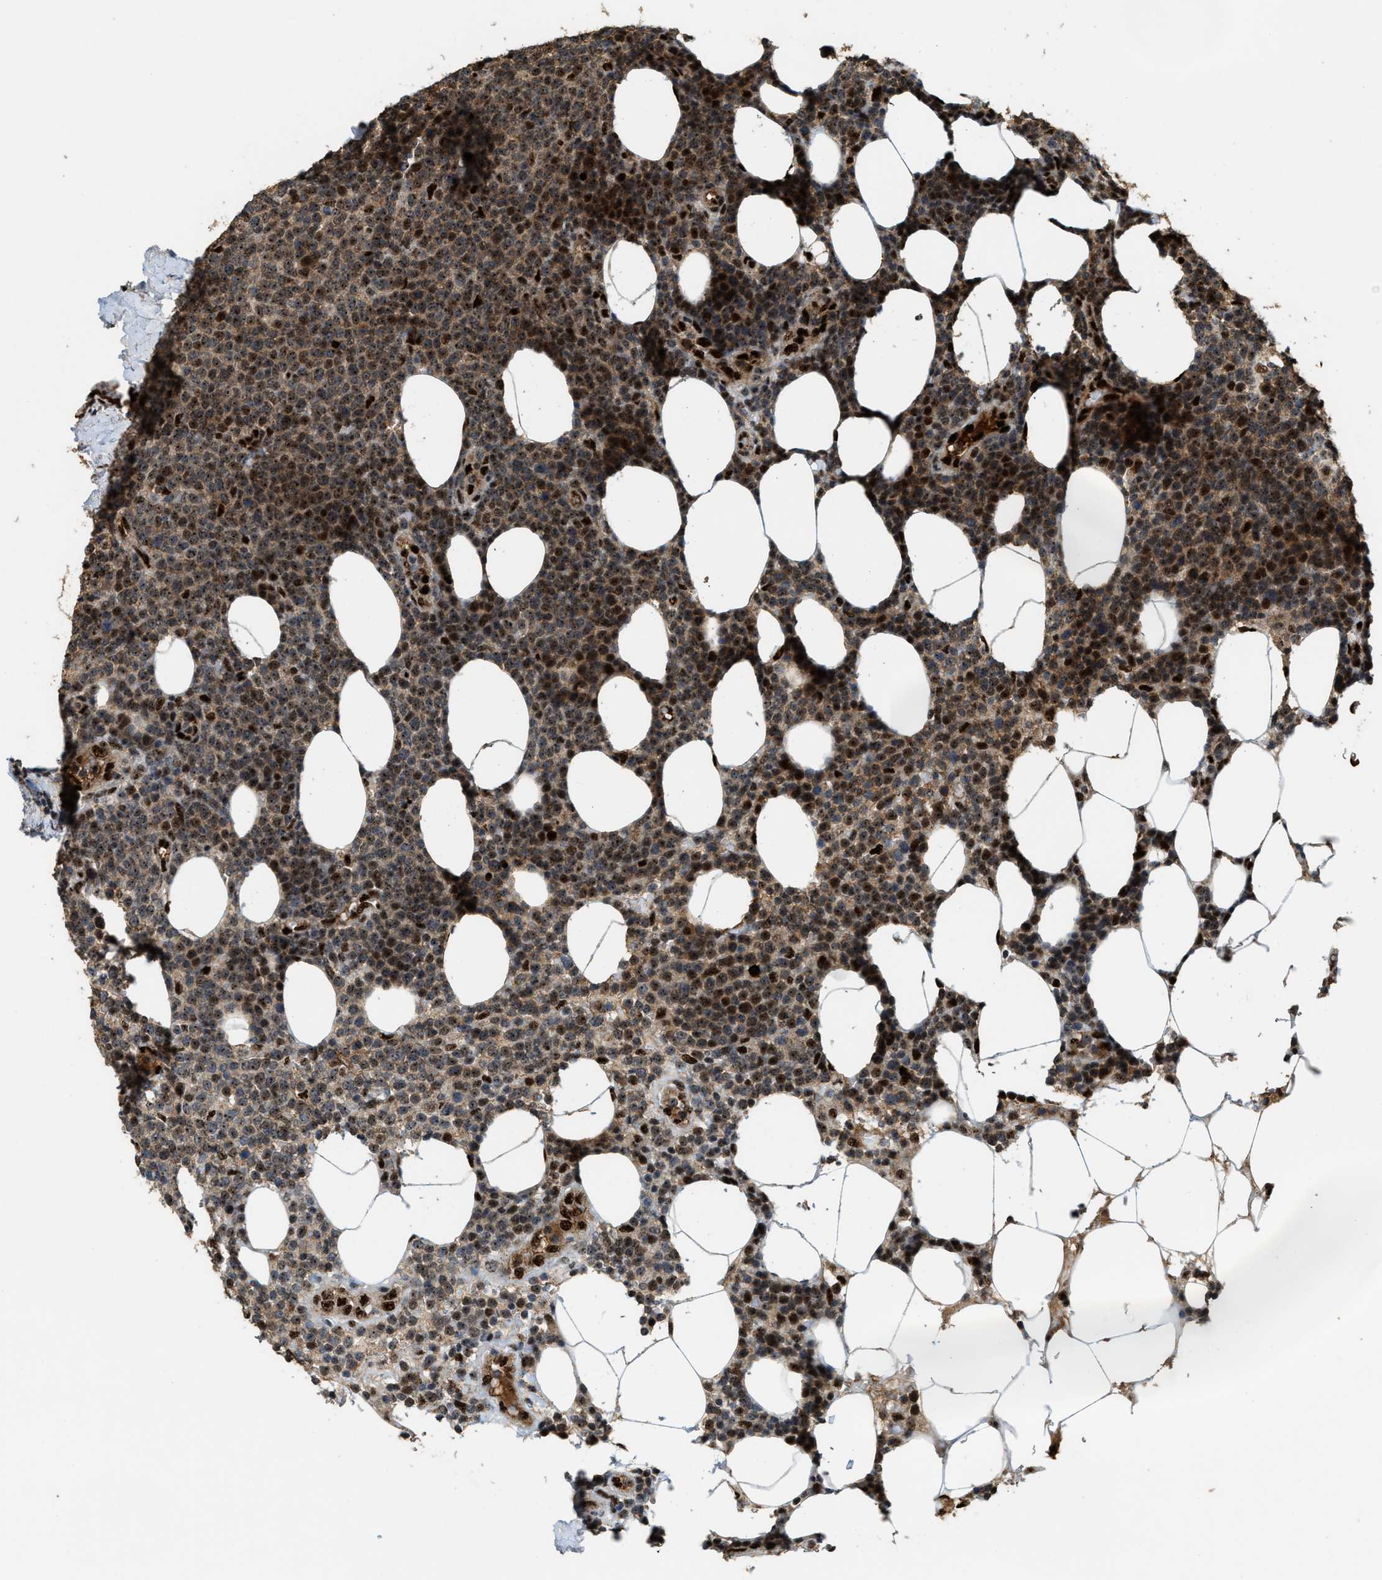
{"staining": {"intensity": "strong", "quantity": ">75%", "location": "nuclear"}, "tissue": "lymphoma", "cell_type": "Tumor cells", "image_type": "cancer", "snomed": [{"axis": "morphology", "description": "Malignant lymphoma, non-Hodgkin's type, High grade"}, {"axis": "topography", "description": "Lymph node"}], "caption": "A photomicrograph showing strong nuclear staining in approximately >75% of tumor cells in high-grade malignant lymphoma, non-Hodgkin's type, as visualized by brown immunohistochemical staining.", "gene": "ZNF687", "patient": {"sex": "male", "age": 61}}